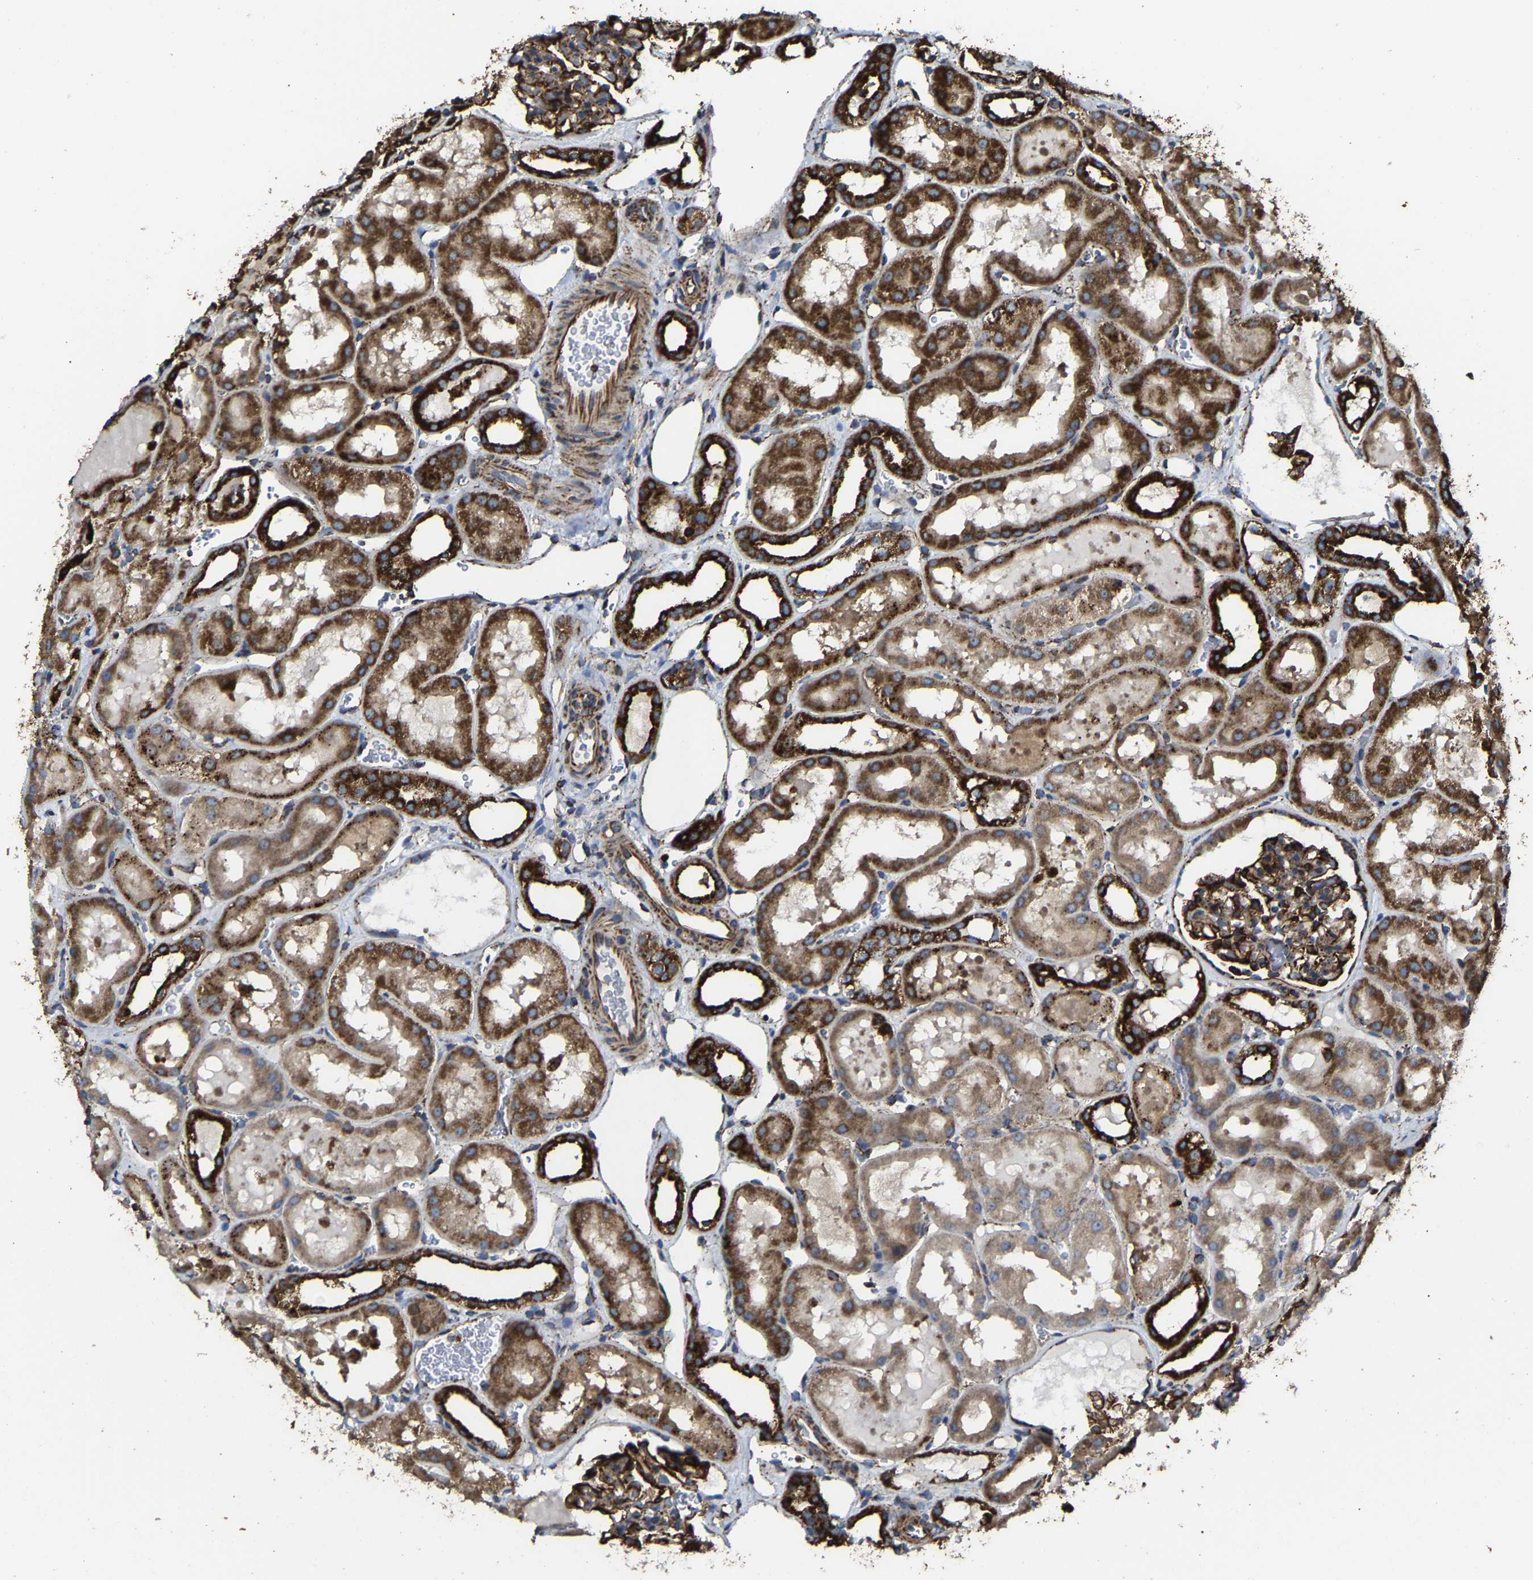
{"staining": {"intensity": "moderate", "quantity": ">75%", "location": "cytoplasmic/membranous"}, "tissue": "kidney", "cell_type": "Cells in glomeruli", "image_type": "normal", "snomed": [{"axis": "morphology", "description": "Normal tissue, NOS"}, {"axis": "topography", "description": "Kidney"}, {"axis": "topography", "description": "Urinary bladder"}], "caption": "DAB immunohistochemical staining of normal human kidney demonstrates moderate cytoplasmic/membranous protein positivity in approximately >75% of cells in glomeruli.", "gene": "NDUFV3", "patient": {"sex": "male", "age": 16}}